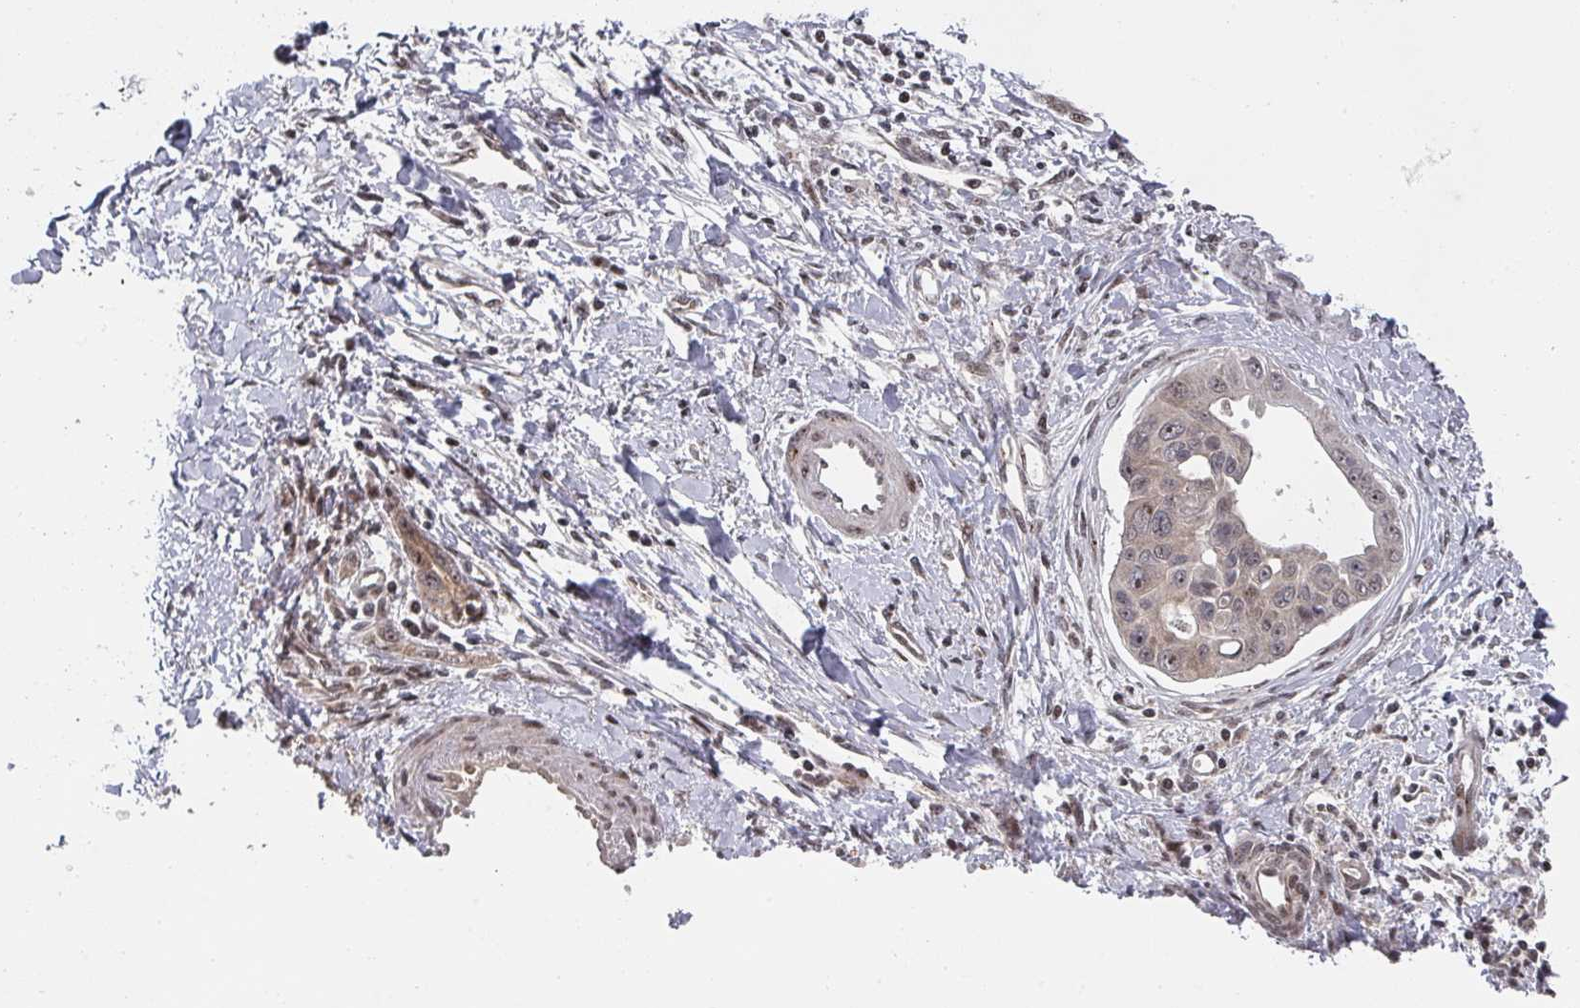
{"staining": {"intensity": "weak", "quantity": "25%-75%", "location": "cytoplasmic/membranous,nuclear"}, "tissue": "liver cancer", "cell_type": "Tumor cells", "image_type": "cancer", "snomed": [{"axis": "morphology", "description": "Cholangiocarcinoma"}, {"axis": "topography", "description": "Liver"}], "caption": "Weak cytoplasmic/membranous and nuclear protein positivity is present in about 25%-75% of tumor cells in cholangiocarcinoma (liver).", "gene": "KIF1C", "patient": {"sex": "male", "age": 59}}